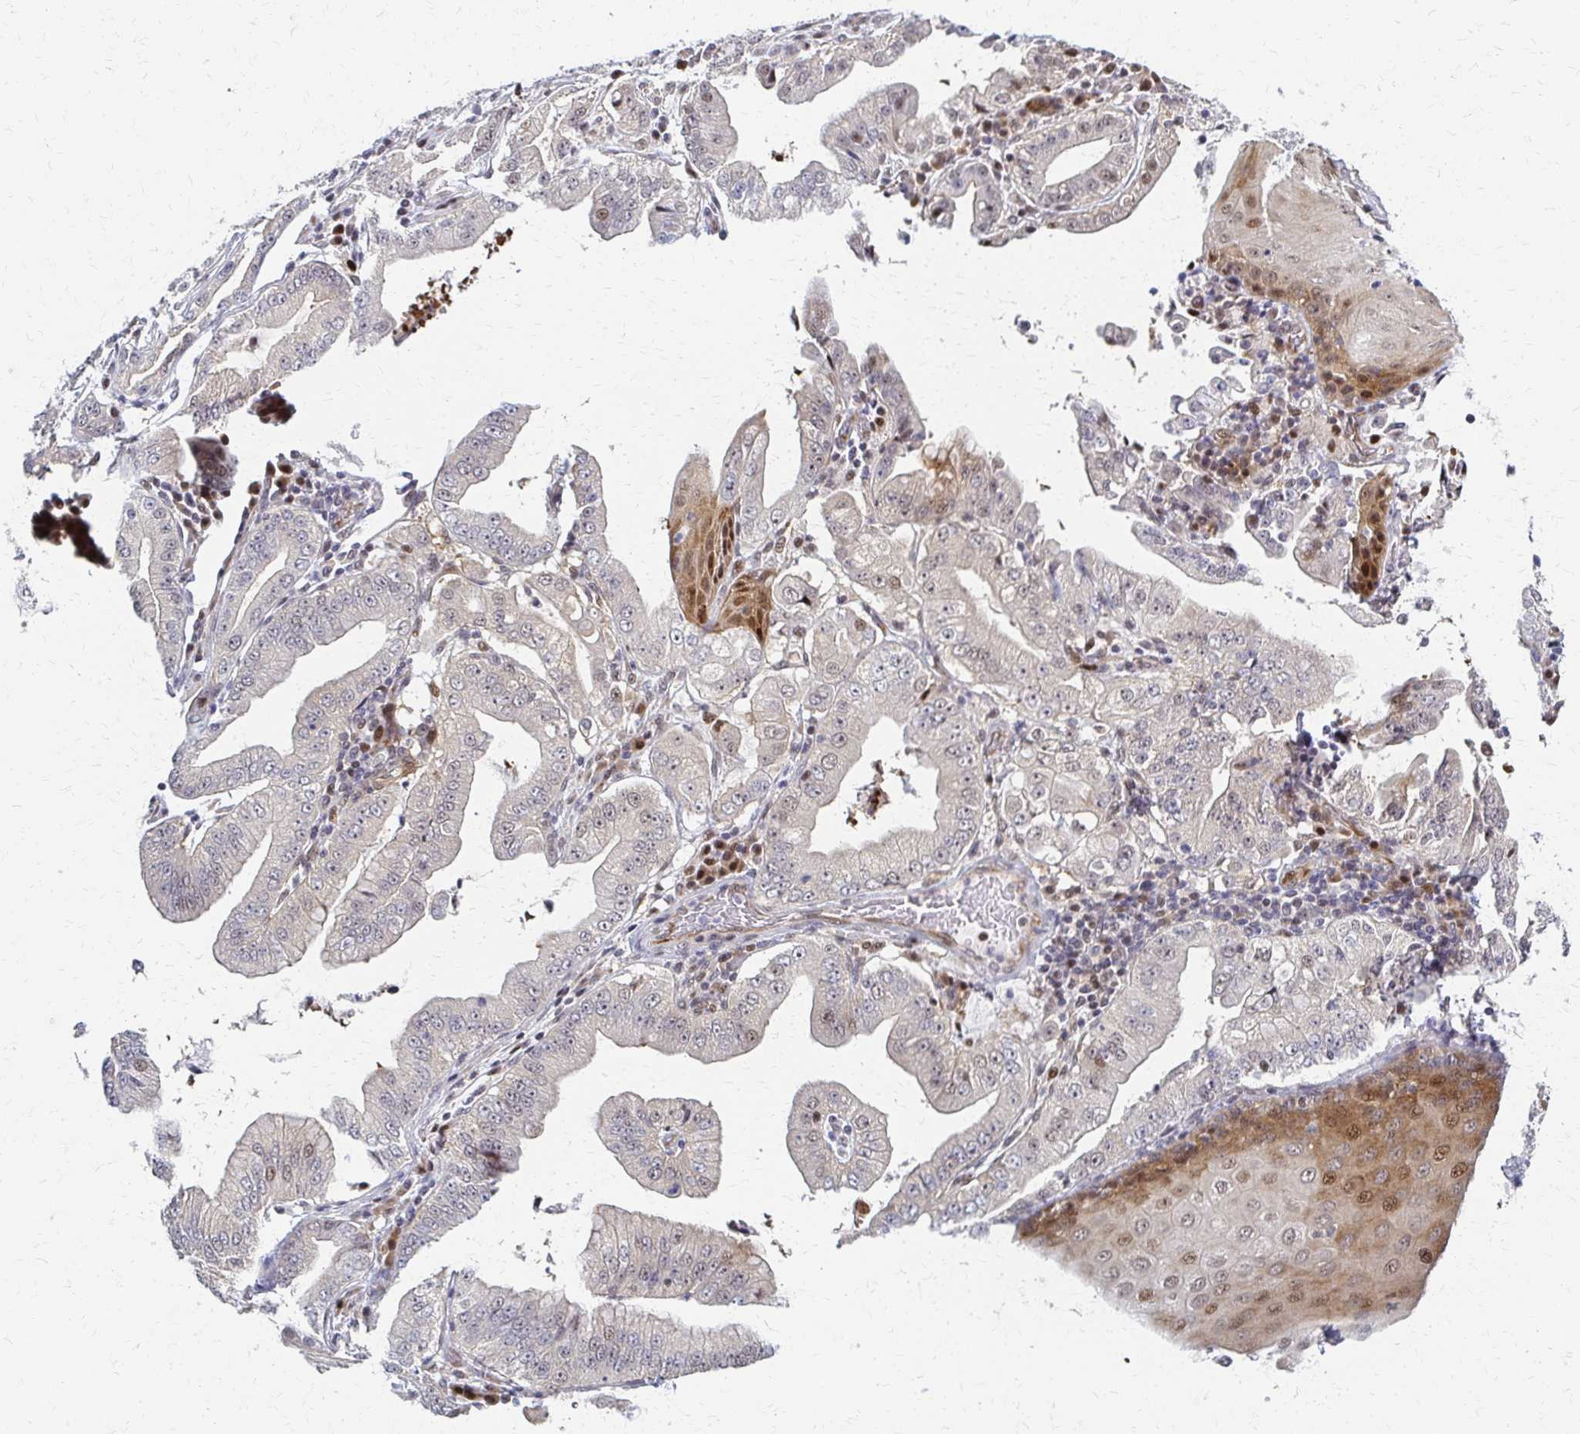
{"staining": {"intensity": "weak", "quantity": "25%-75%", "location": "nuclear"}, "tissue": "stomach cancer", "cell_type": "Tumor cells", "image_type": "cancer", "snomed": [{"axis": "morphology", "description": "Adenocarcinoma, NOS"}, {"axis": "topography", "description": "Stomach, upper"}], "caption": "Protein analysis of adenocarcinoma (stomach) tissue demonstrates weak nuclear expression in approximately 25%-75% of tumor cells. (DAB (3,3'-diaminobenzidine) IHC, brown staining for protein, blue staining for nuclei).", "gene": "PSMD7", "patient": {"sex": "female", "age": 74}}